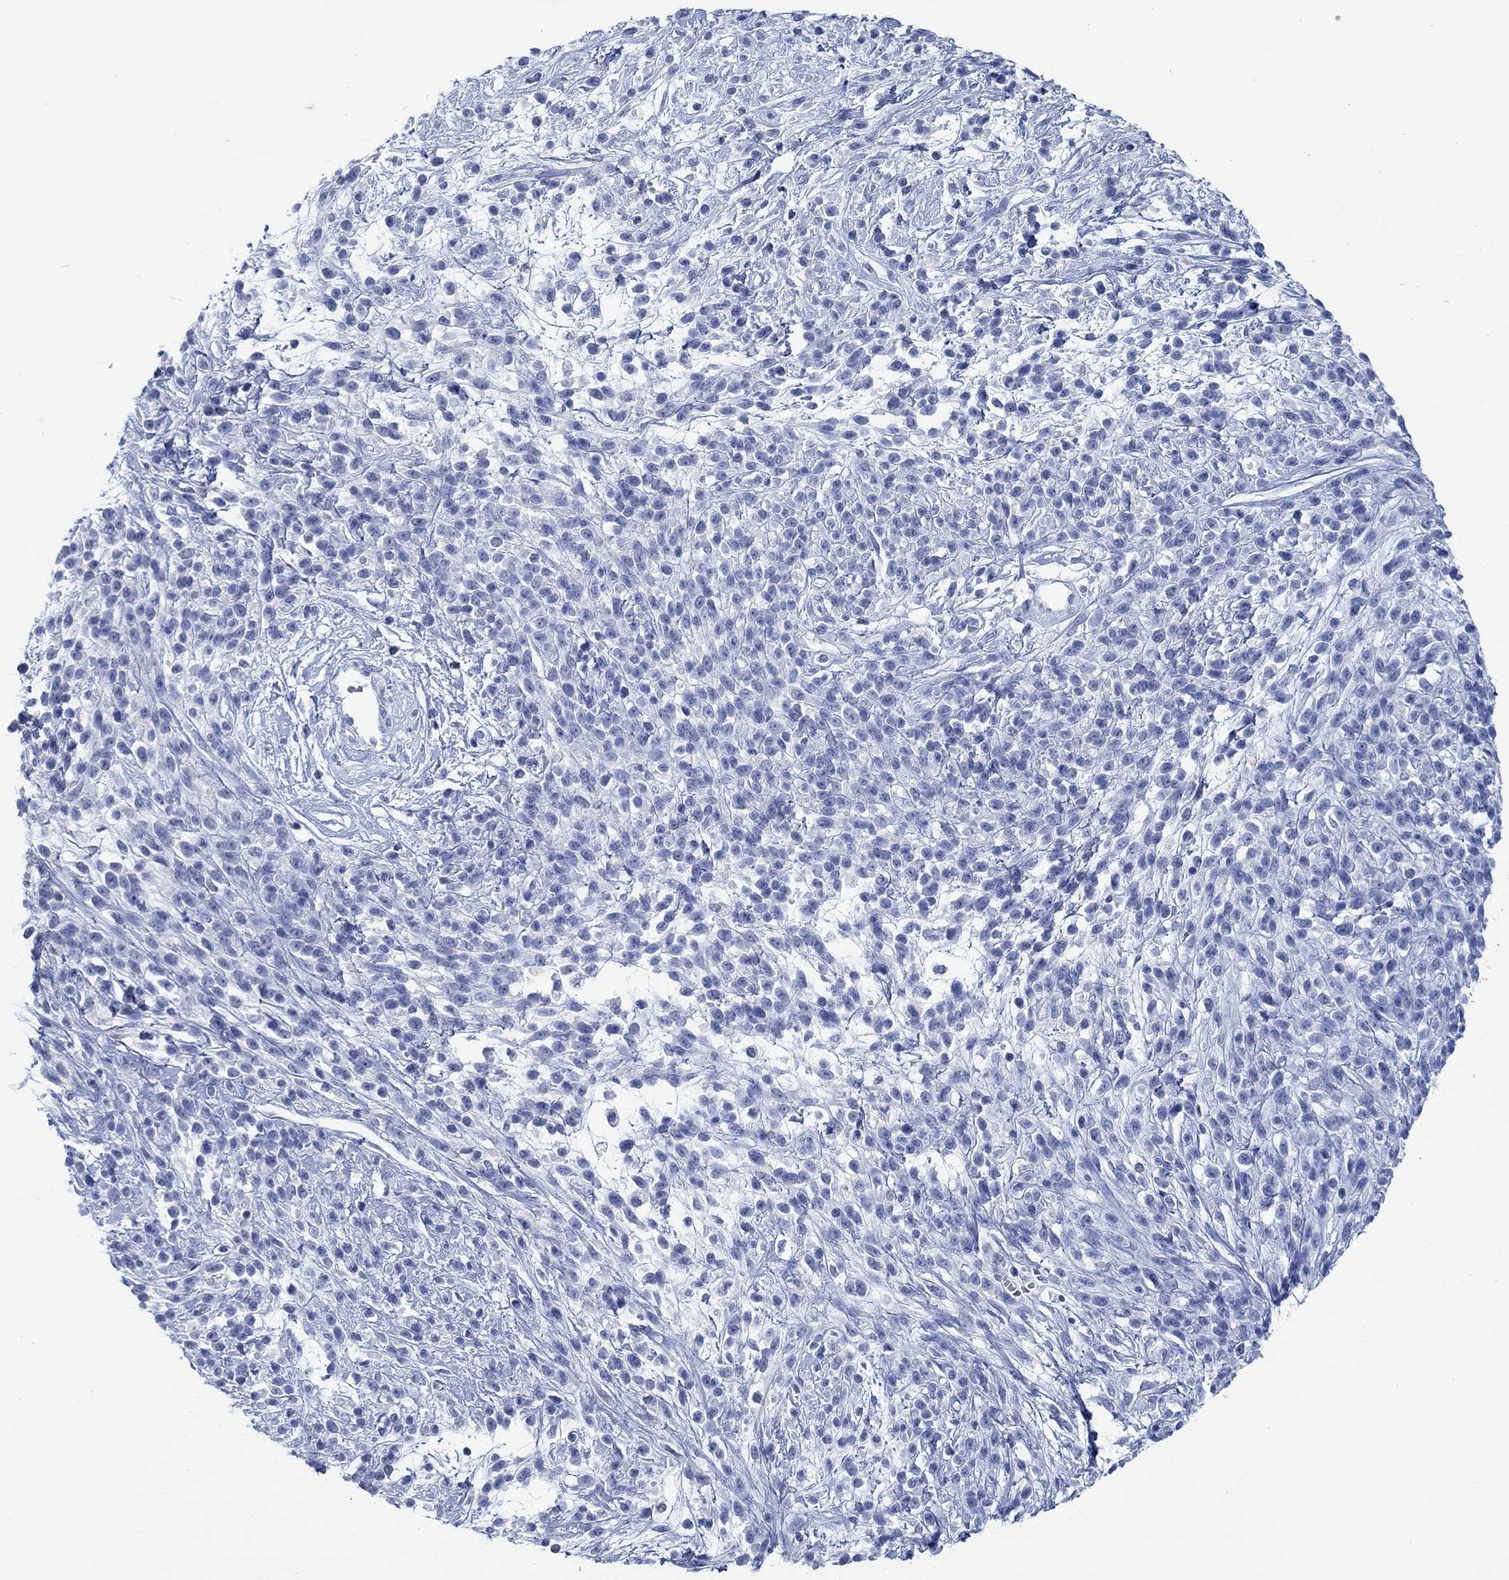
{"staining": {"intensity": "negative", "quantity": "none", "location": "none"}, "tissue": "melanoma", "cell_type": "Tumor cells", "image_type": "cancer", "snomed": [{"axis": "morphology", "description": "Malignant melanoma, NOS"}, {"axis": "topography", "description": "Skin"}, {"axis": "topography", "description": "Skin of trunk"}], "caption": "A micrograph of melanoma stained for a protein exhibits no brown staining in tumor cells.", "gene": "PPP1R17", "patient": {"sex": "male", "age": 74}}